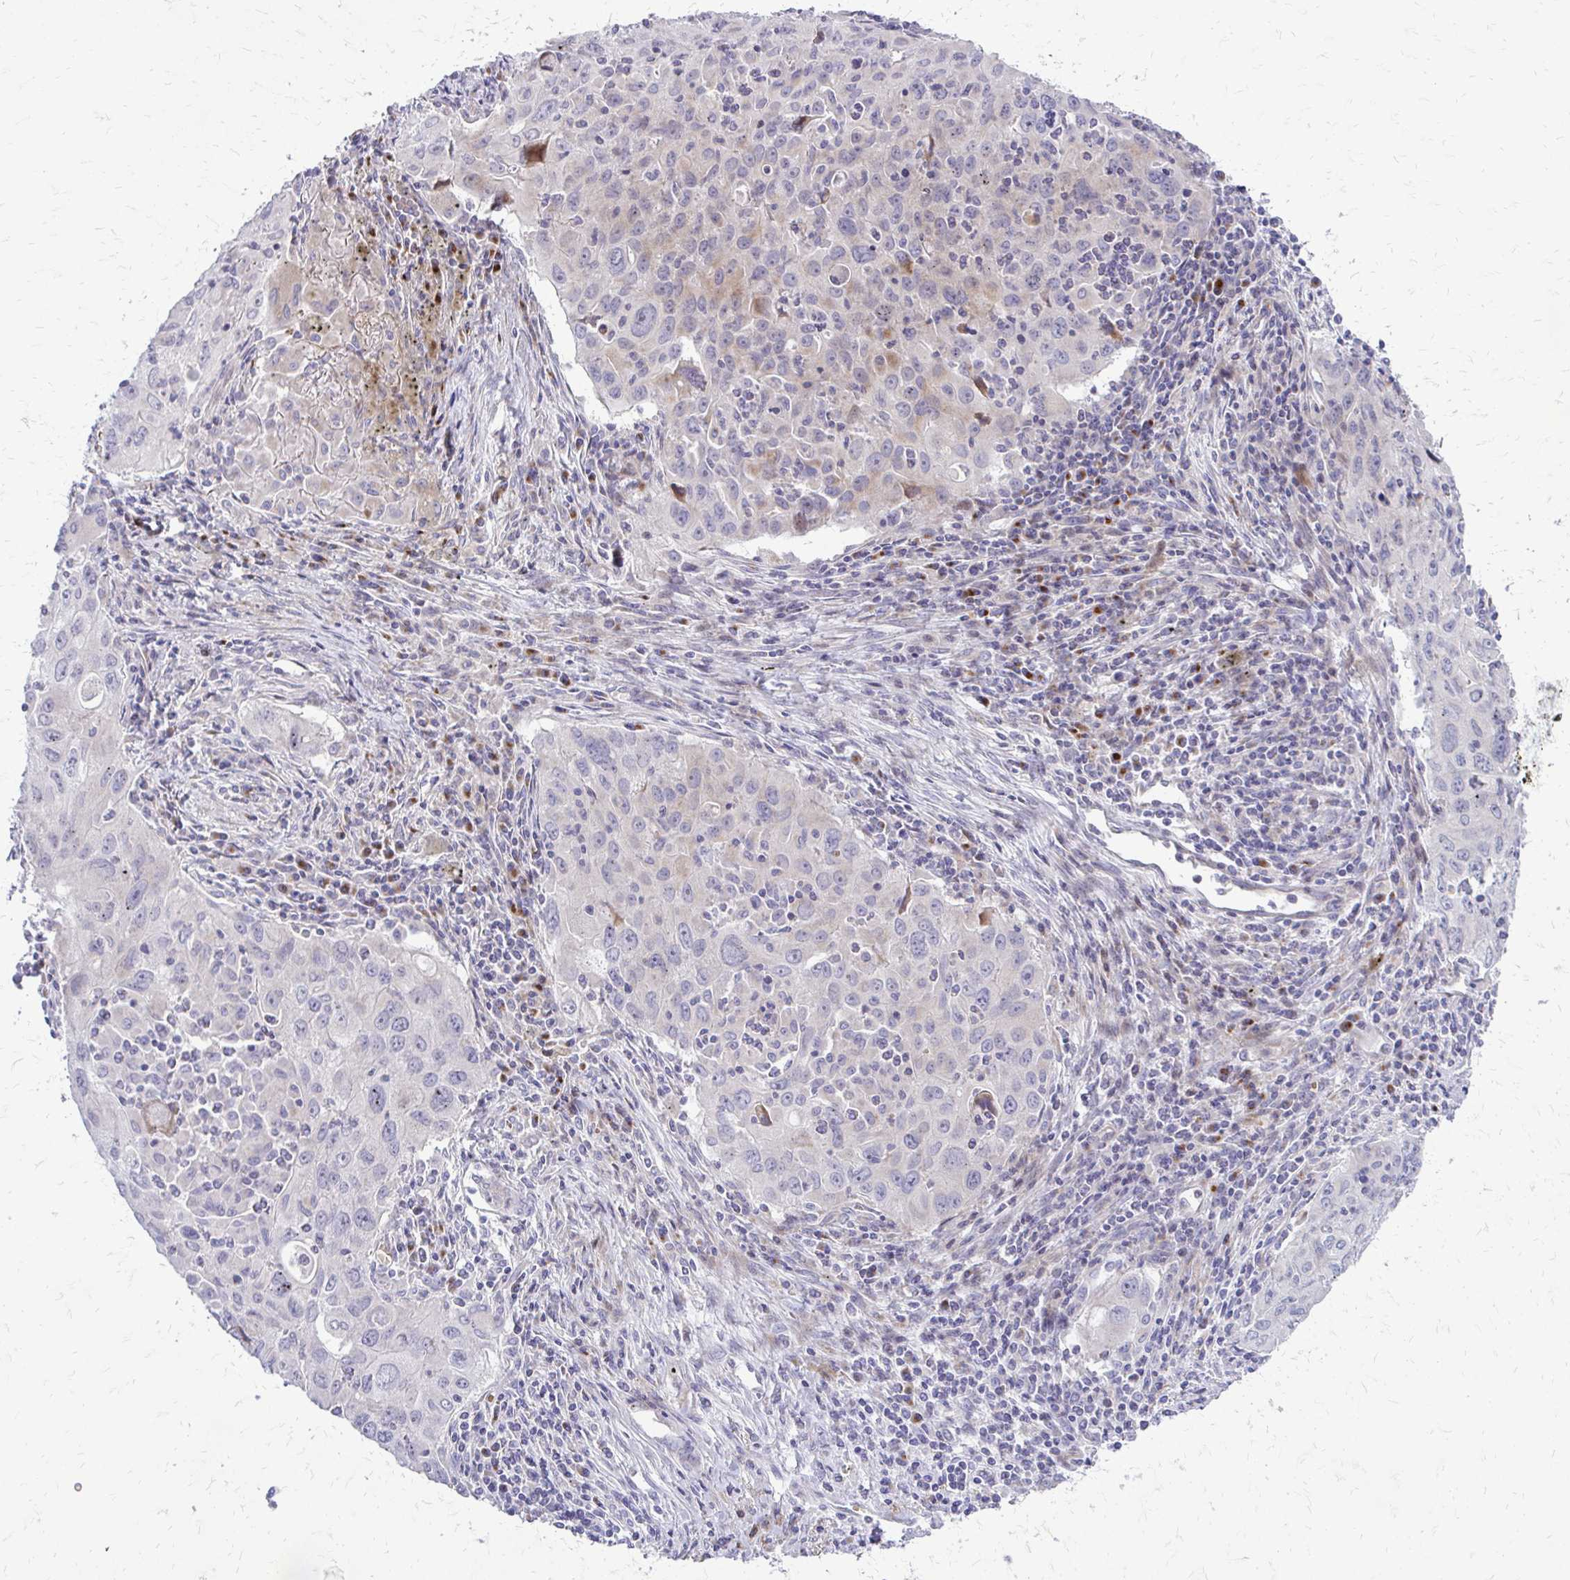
{"staining": {"intensity": "negative", "quantity": "none", "location": "none"}, "tissue": "lung cancer", "cell_type": "Tumor cells", "image_type": "cancer", "snomed": [{"axis": "morphology", "description": "Adenocarcinoma, NOS"}, {"axis": "morphology", "description": "Adenocarcinoma, metastatic, NOS"}, {"axis": "topography", "description": "Lymph node"}, {"axis": "topography", "description": "Lung"}], "caption": "Micrograph shows no significant protein expression in tumor cells of adenocarcinoma (lung). (Brightfield microscopy of DAB IHC at high magnification).", "gene": "FUNDC2", "patient": {"sex": "female", "age": 42}}